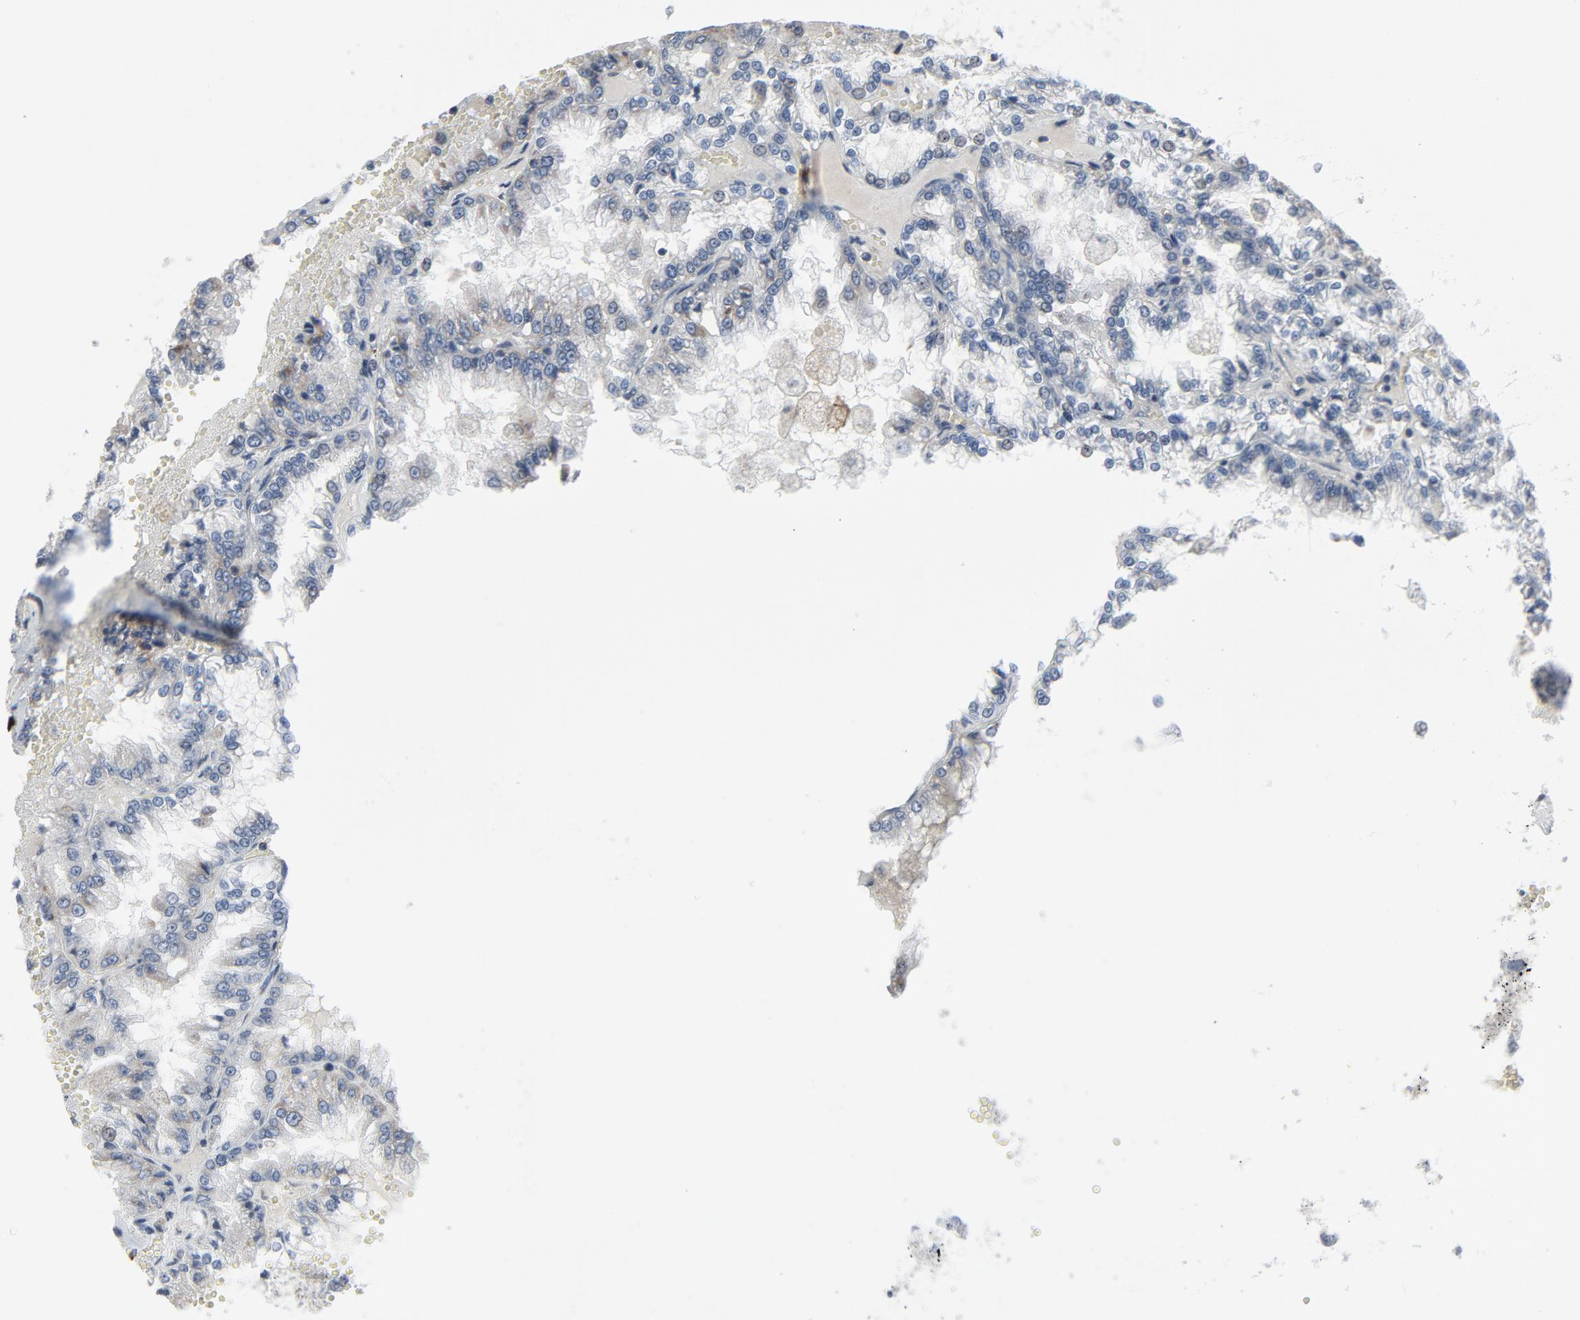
{"staining": {"intensity": "negative", "quantity": "none", "location": "none"}, "tissue": "renal cancer", "cell_type": "Tumor cells", "image_type": "cancer", "snomed": [{"axis": "morphology", "description": "Adenocarcinoma, NOS"}, {"axis": "topography", "description": "Kidney"}], "caption": "IHC of adenocarcinoma (renal) displays no staining in tumor cells.", "gene": "GPX2", "patient": {"sex": "female", "age": 56}}